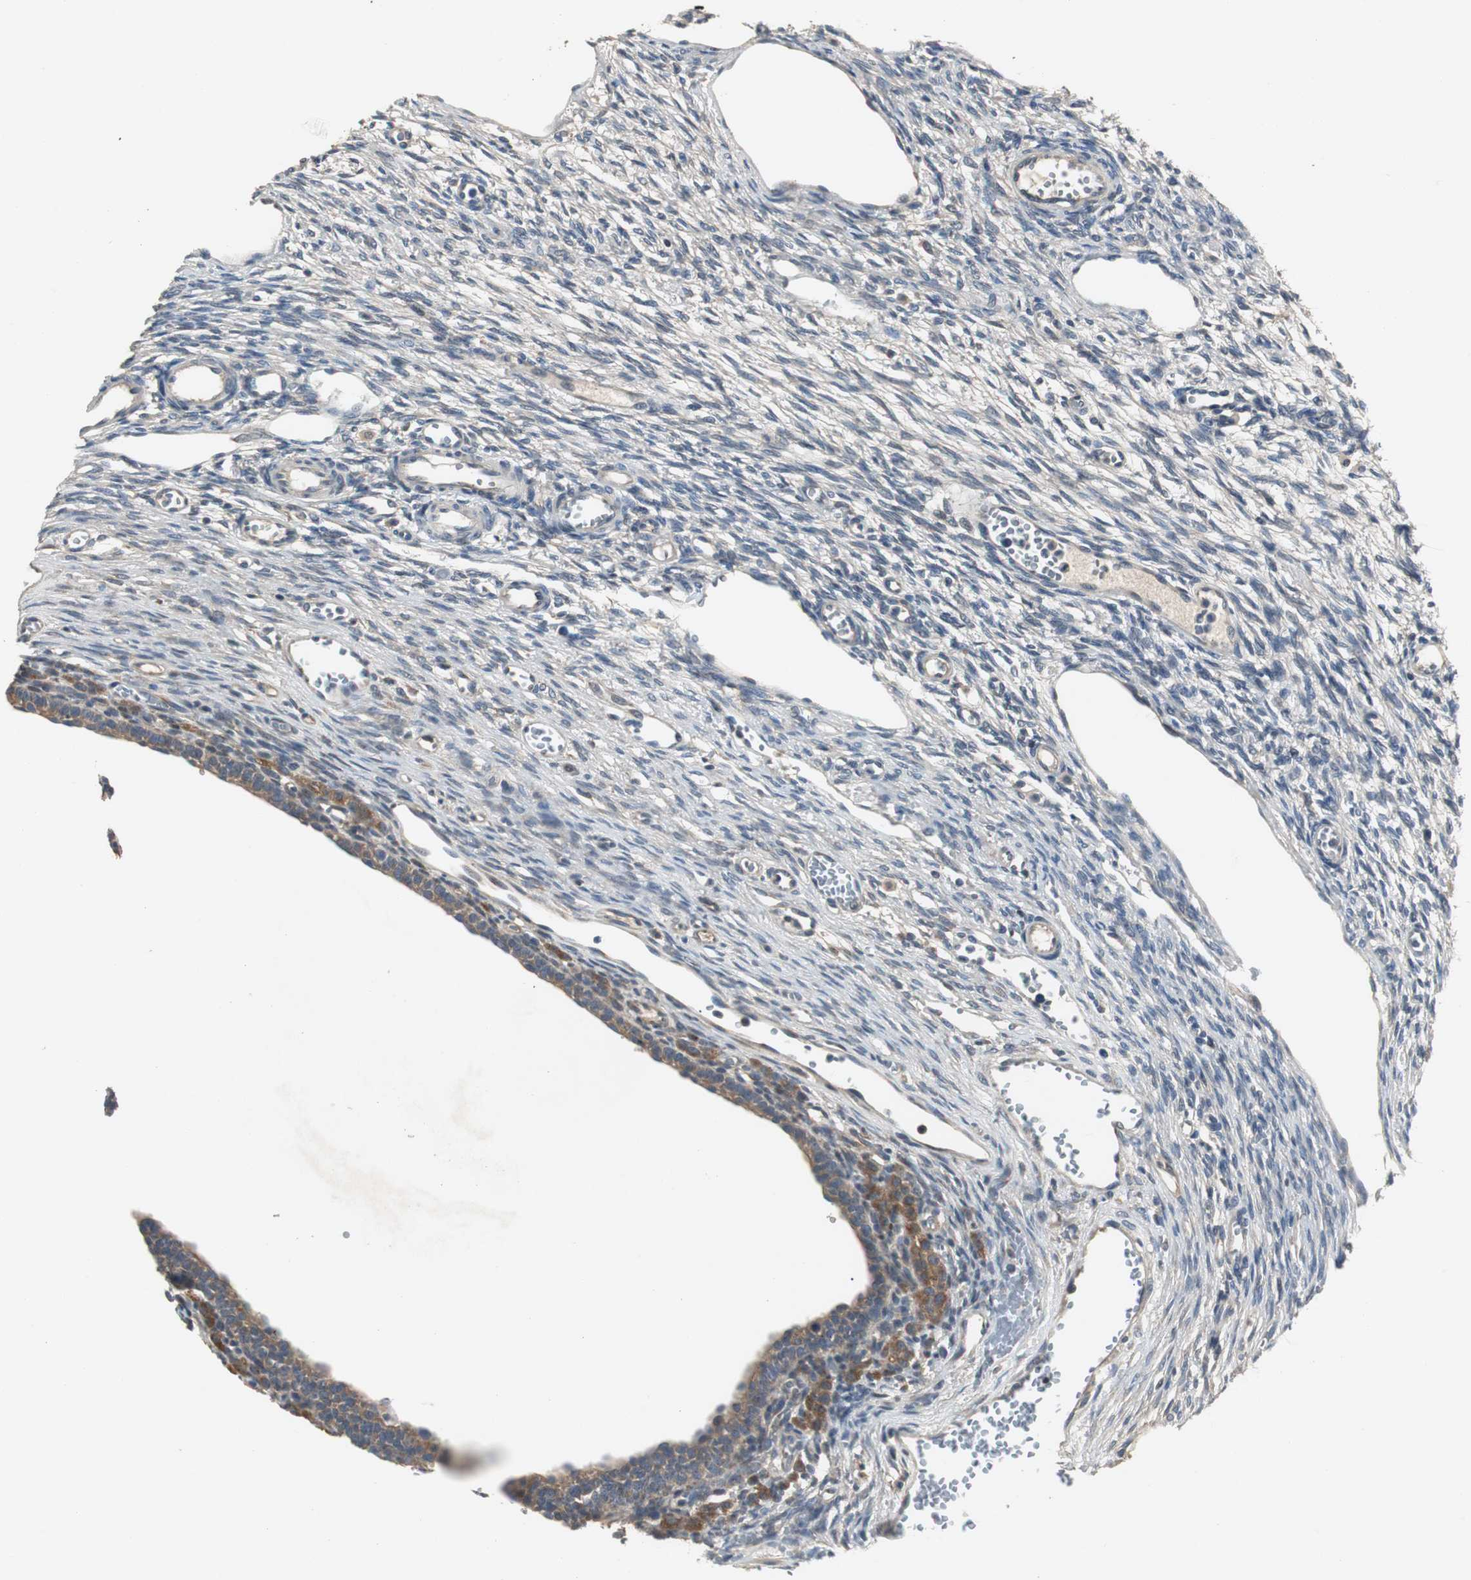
{"staining": {"intensity": "negative", "quantity": "none", "location": "none"}, "tissue": "ovary", "cell_type": "Ovarian stroma cells", "image_type": "normal", "snomed": [{"axis": "morphology", "description": "Normal tissue, NOS"}, {"axis": "topography", "description": "Ovary"}], "caption": "Ovarian stroma cells are negative for protein expression in normal human ovary. (DAB immunohistochemistry with hematoxylin counter stain).", "gene": "PTPRN2", "patient": {"sex": "female", "age": 33}}